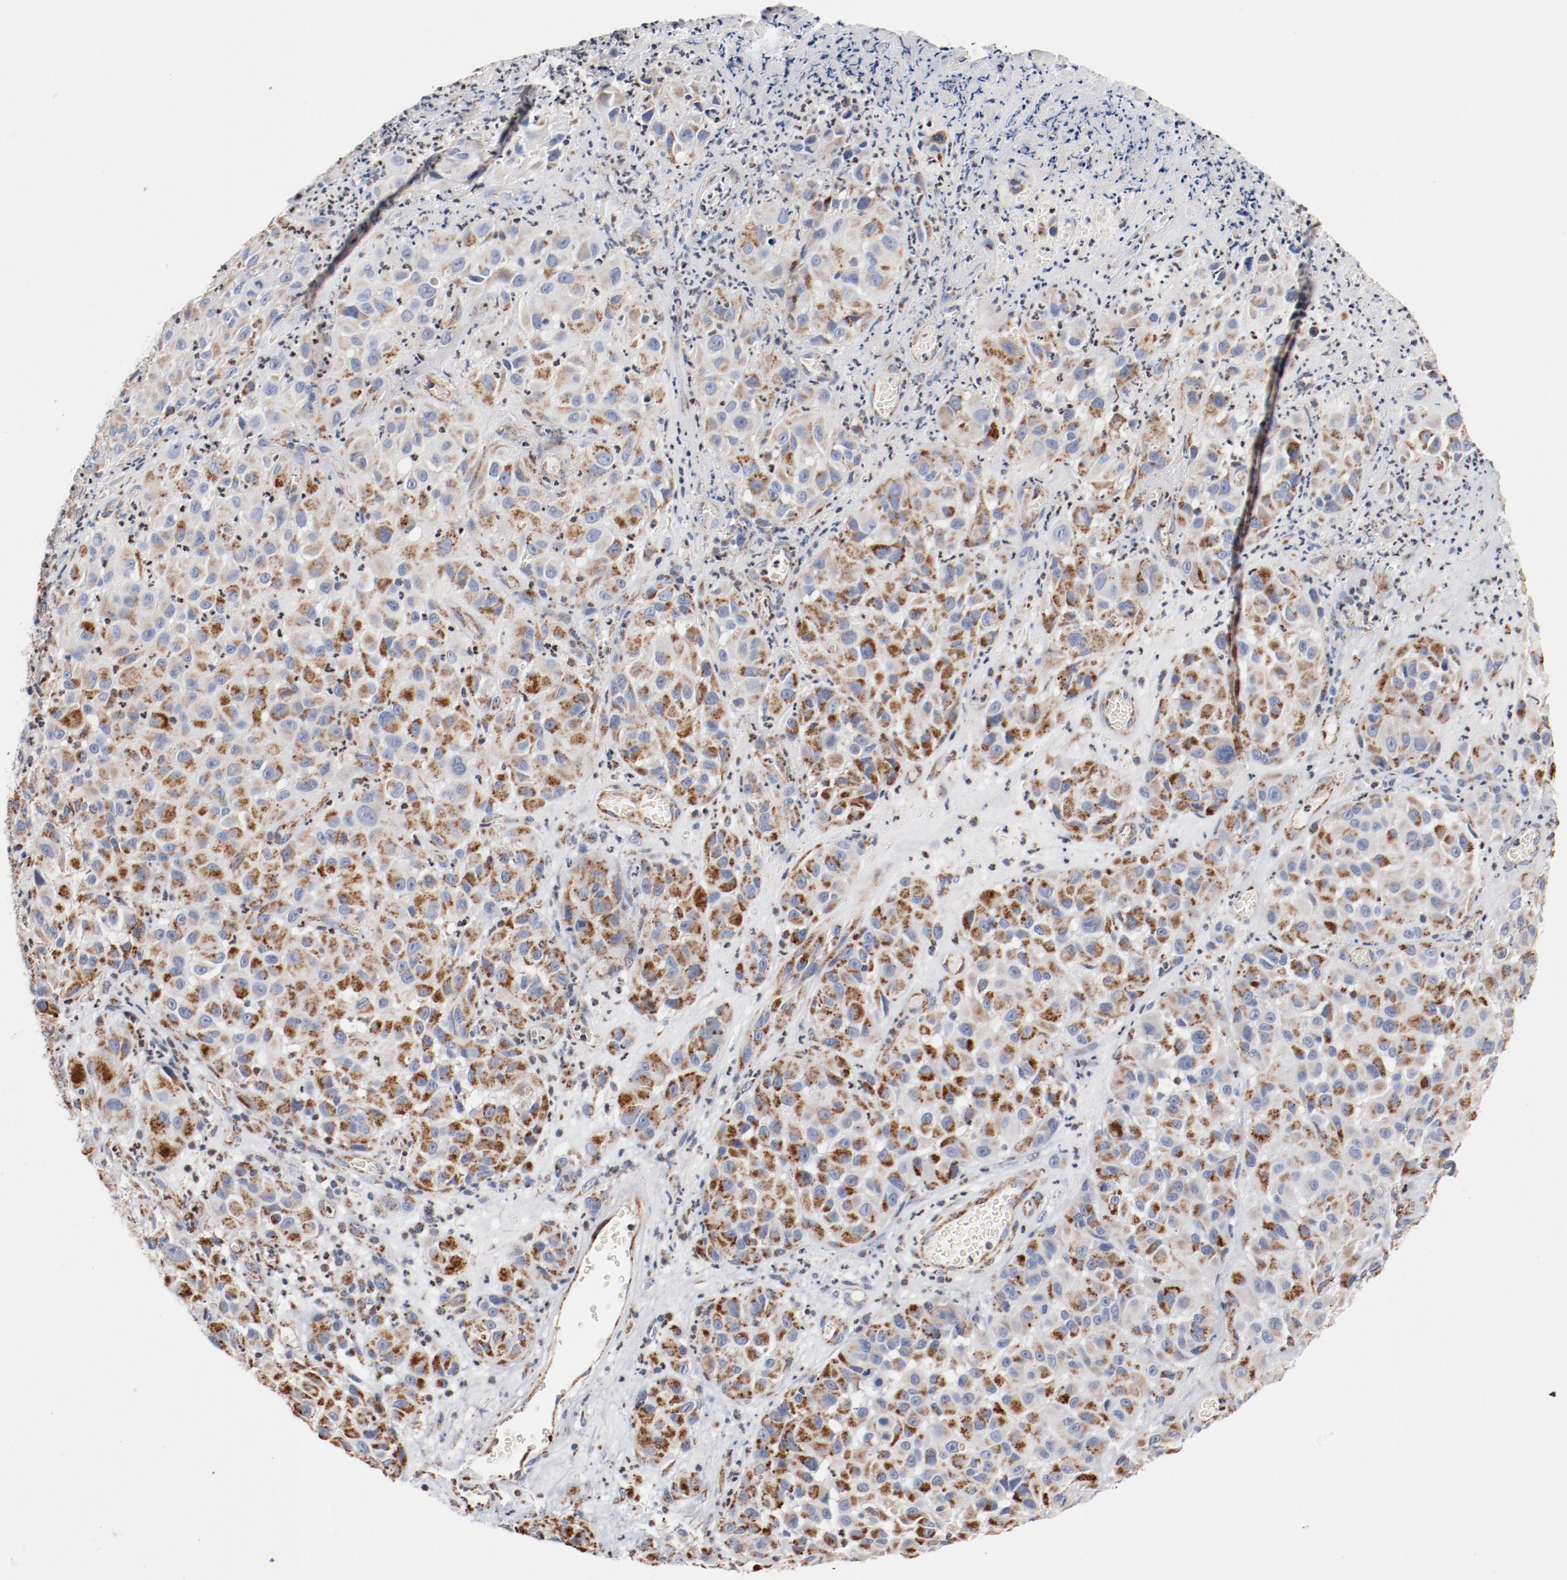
{"staining": {"intensity": "strong", "quantity": ">75%", "location": "cytoplasmic/membranous"}, "tissue": "melanoma", "cell_type": "Tumor cells", "image_type": "cancer", "snomed": [{"axis": "morphology", "description": "Malignant melanoma, NOS"}, {"axis": "topography", "description": "Skin"}], "caption": "Tumor cells display high levels of strong cytoplasmic/membranous staining in approximately >75% of cells in human malignant melanoma.", "gene": "NDUFS4", "patient": {"sex": "female", "age": 21}}